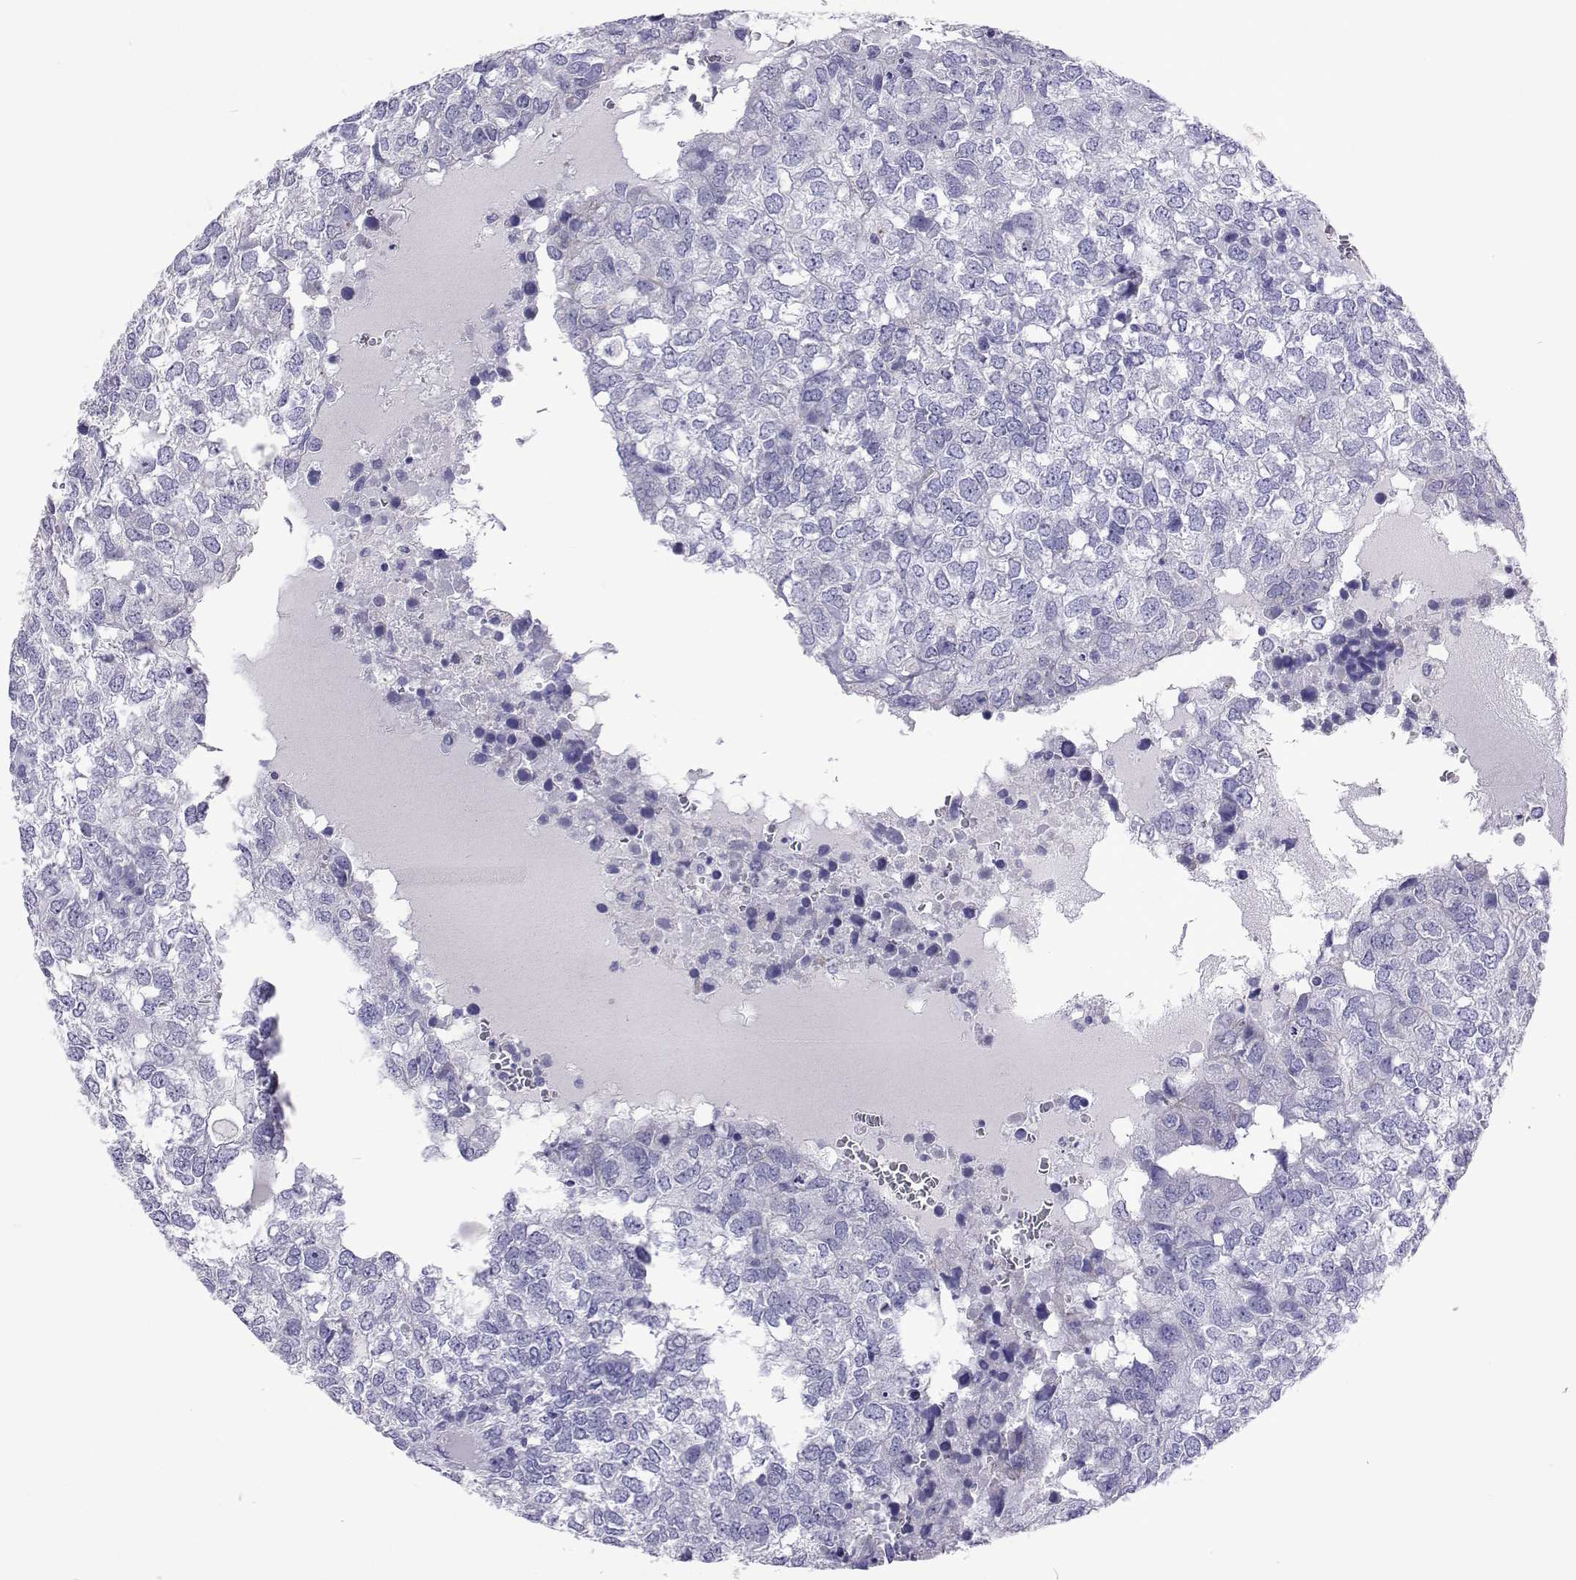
{"staining": {"intensity": "negative", "quantity": "none", "location": "none"}, "tissue": "breast cancer", "cell_type": "Tumor cells", "image_type": "cancer", "snomed": [{"axis": "morphology", "description": "Duct carcinoma"}, {"axis": "topography", "description": "Breast"}], "caption": "An image of invasive ductal carcinoma (breast) stained for a protein displays no brown staining in tumor cells. Nuclei are stained in blue.", "gene": "UMODL1", "patient": {"sex": "female", "age": 30}}